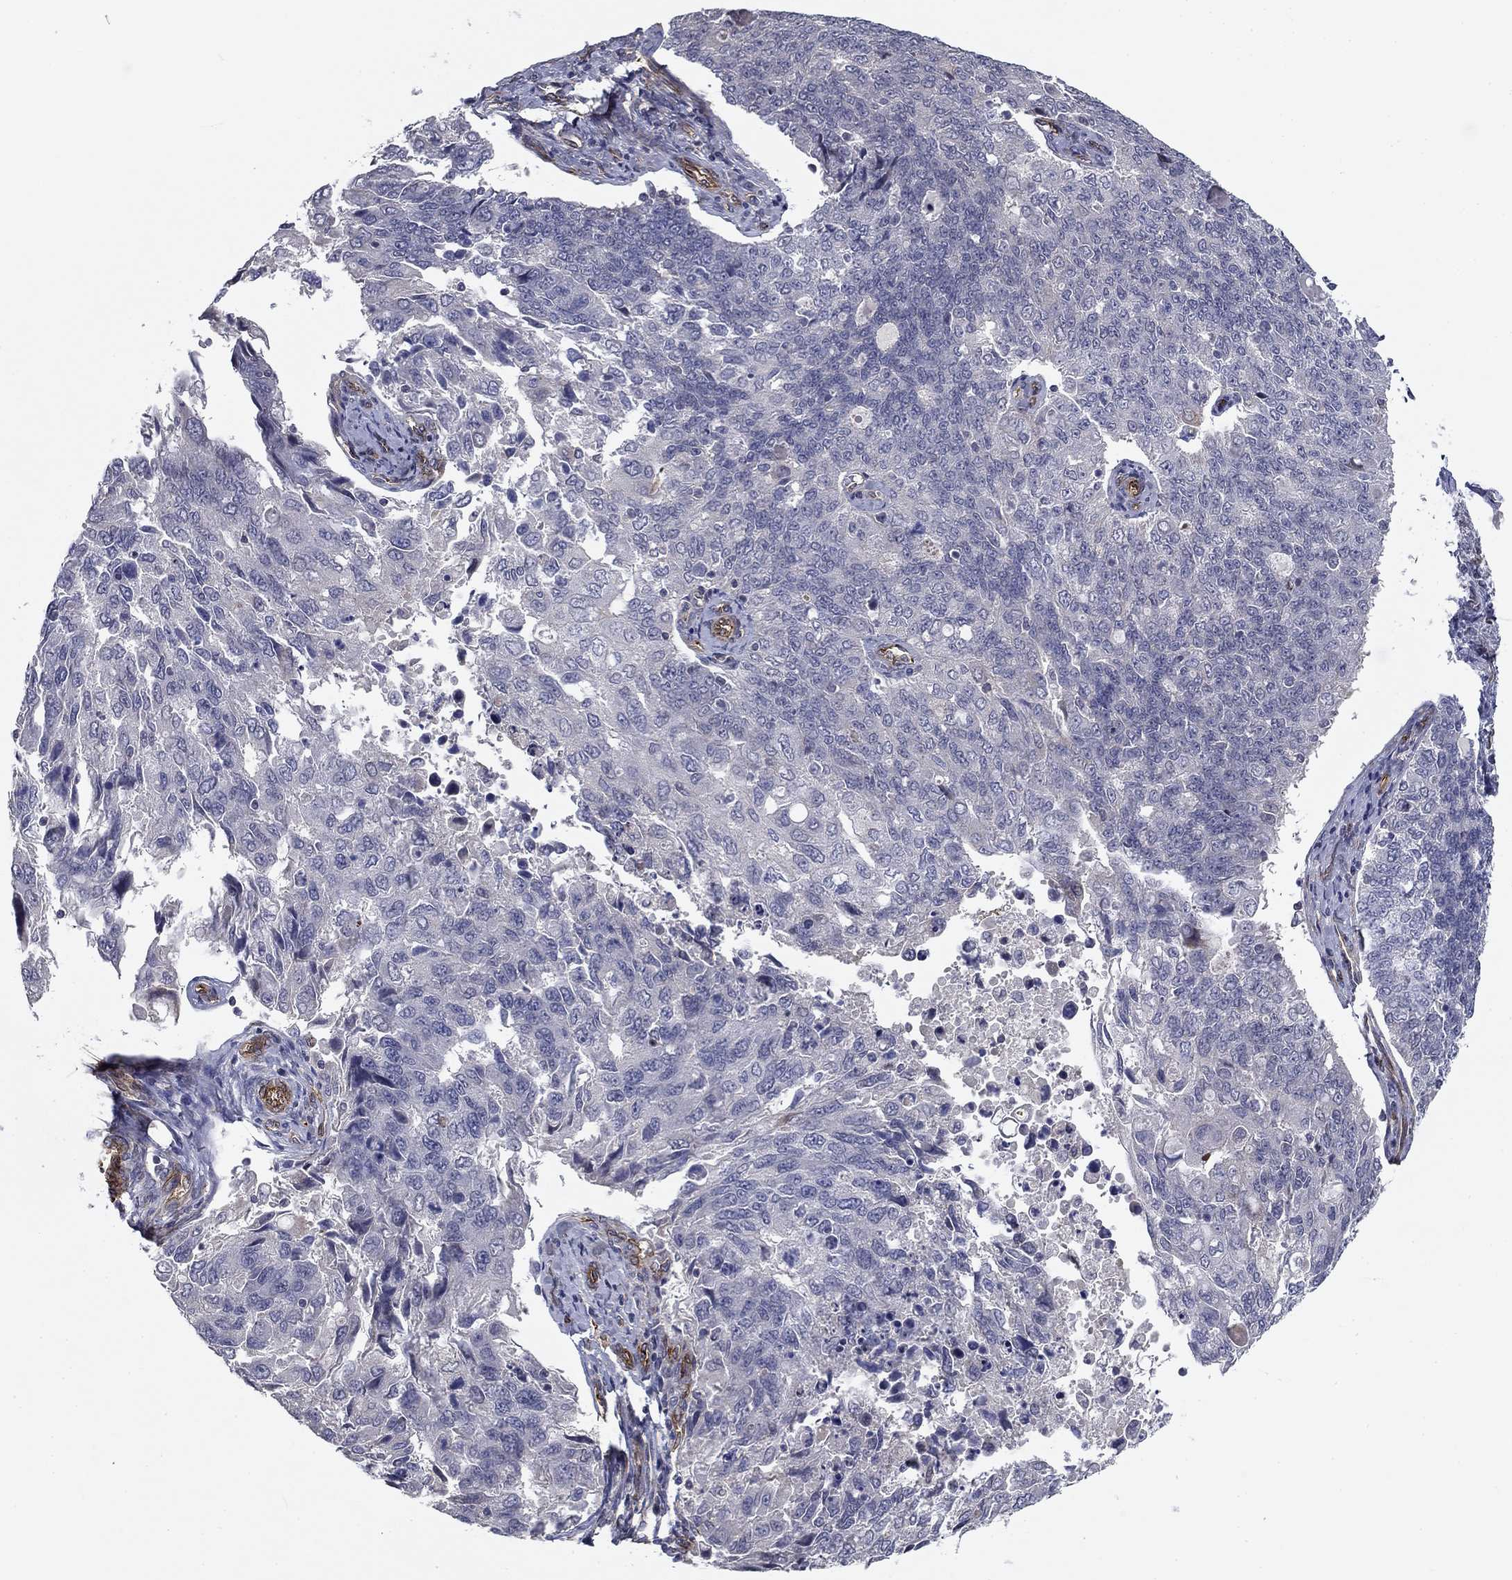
{"staining": {"intensity": "negative", "quantity": "none", "location": "none"}, "tissue": "endometrial cancer", "cell_type": "Tumor cells", "image_type": "cancer", "snomed": [{"axis": "morphology", "description": "Adenocarcinoma, NOS"}, {"axis": "topography", "description": "Endometrium"}], "caption": "Tumor cells show no significant positivity in endometrial adenocarcinoma. (DAB IHC visualized using brightfield microscopy, high magnification).", "gene": "SYNC", "patient": {"sex": "female", "age": 43}}